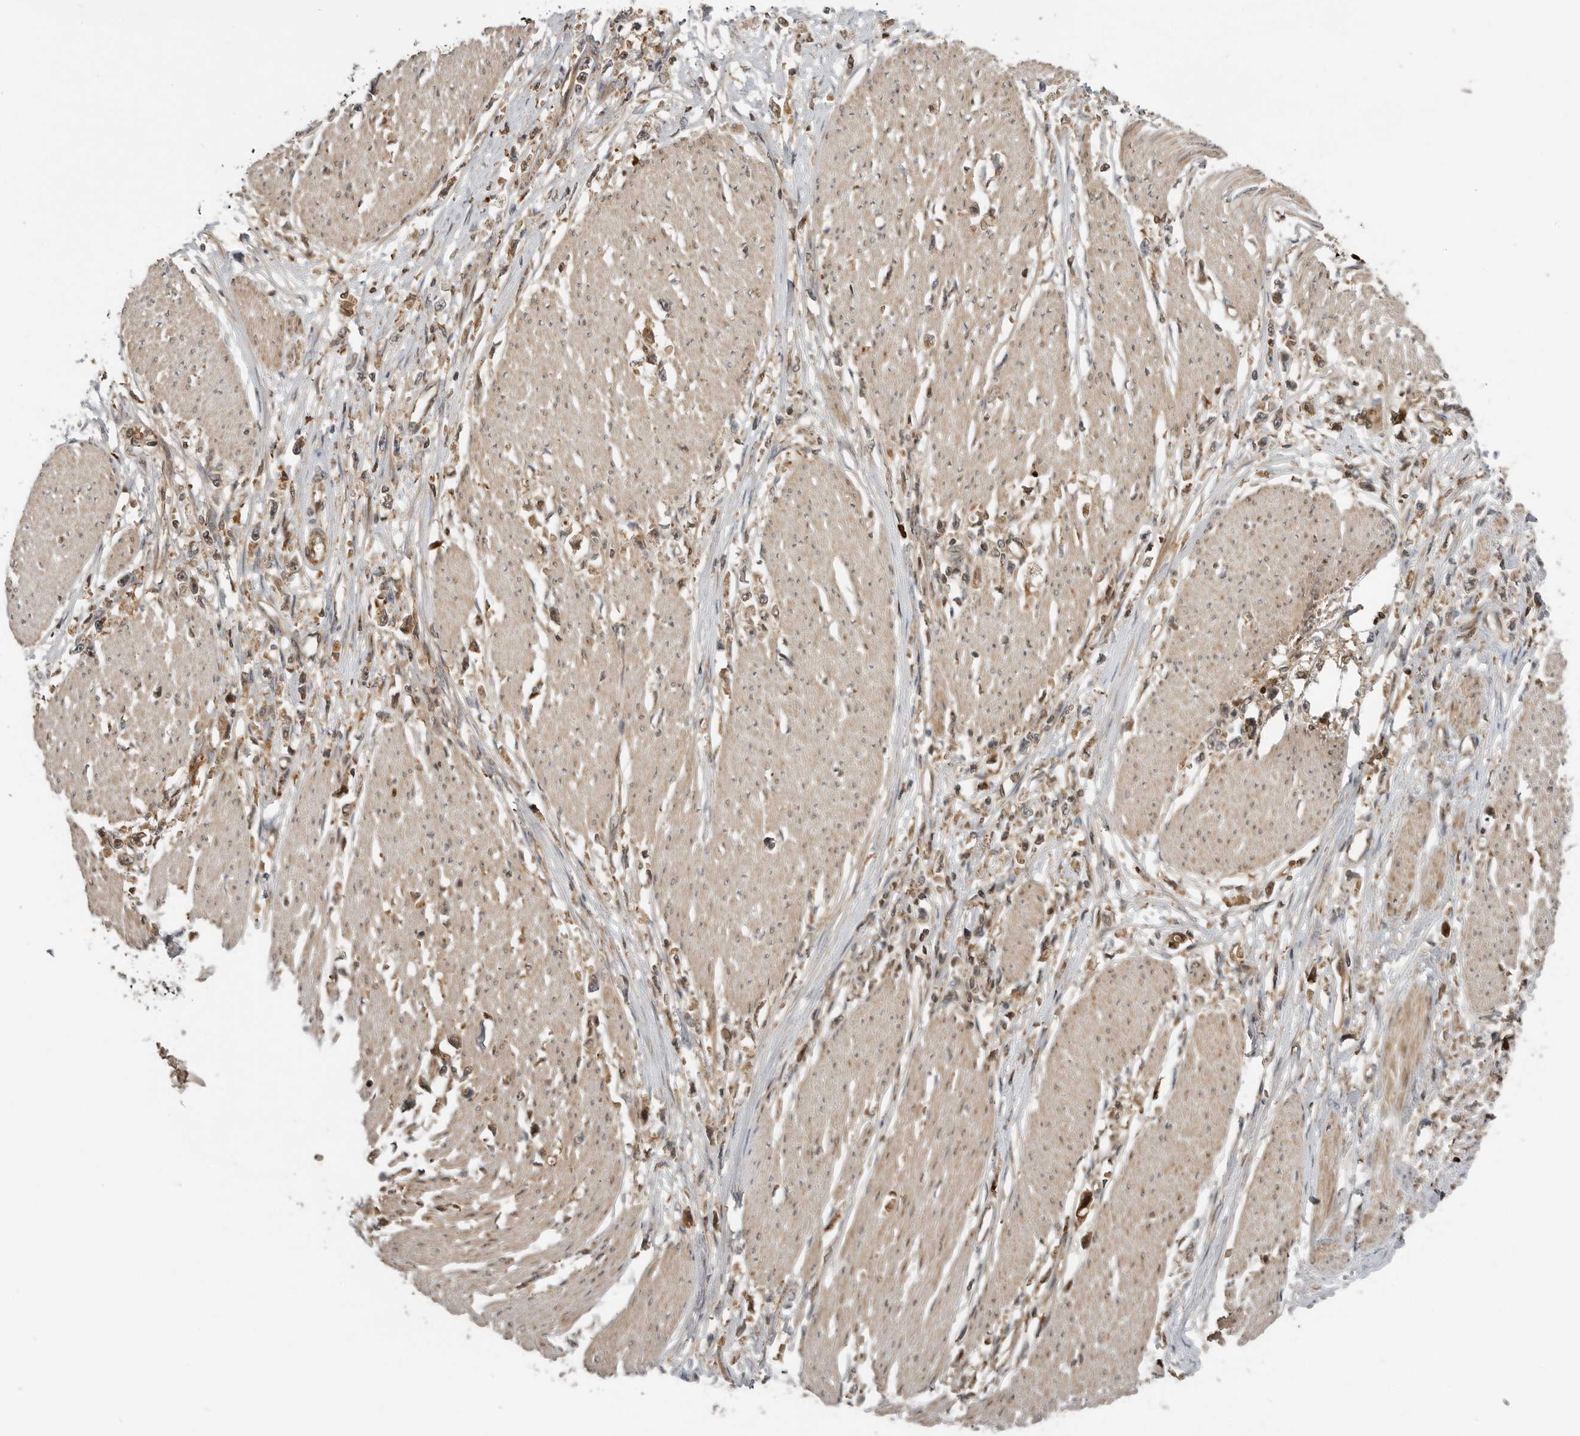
{"staining": {"intensity": "strong", "quantity": ">75%", "location": "cytoplasmic/membranous,nuclear"}, "tissue": "stomach cancer", "cell_type": "Tumor cells", "image_type": "cancer", "snomed": [{"axis": "morphology", "description": "Adenocarcinoma, NOS"}, {"axis": "topography", "description": "Stomach"}], "caption": "A photomicrograph of human adenocarcinoma (stomach) stained for a protein demonstrates strong cytoplasmic/membranous and nuclear brown staining in tumor cells. The protein is stained brown, and the nuclei are stained in blue (DAB (3,3'-diaminobenzidine) IHC with brightfield microscopy, high magnification).", "gene": "STRAP", "patient": {"sex": "female", "age": 59}}